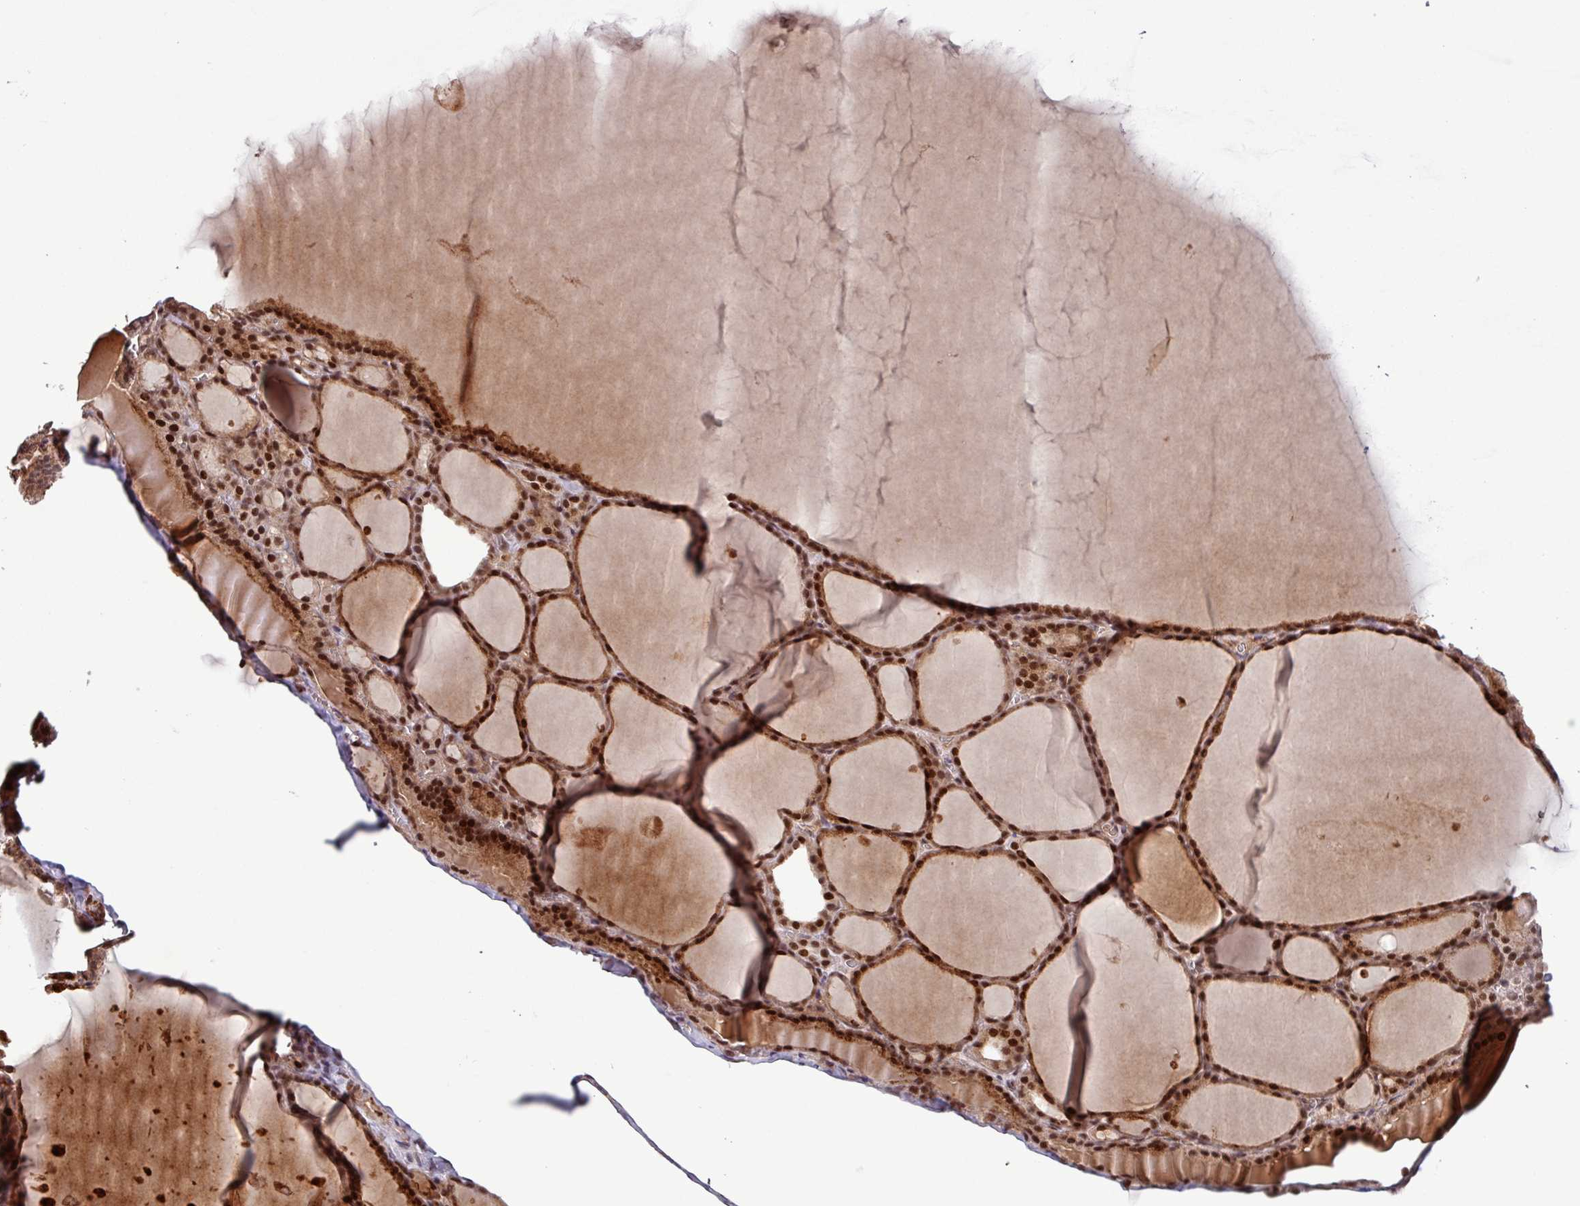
{"staining": {"intensity": "strong", "quantity": ">75%", "location": "cytoplasmic/membranous,nuclear"}, "tissue": "thyroid gland", "cell_type": "Glandular cells", "image_type": "normal", "snomed": [{"axis": "morphology", "description": "Normal tissue, NOS"}, {"axis": "topography", "description": "Thyroid gland"}], "caption": "Approximately >75% of glandular cells in benign thyroid gland display strong cytoplasmic/membranous,nuclear protein expression as visualized by brown immunohistochemical staining.", "gene": "SLC22A24", "patient": {"sex": "male", "age": 56}}